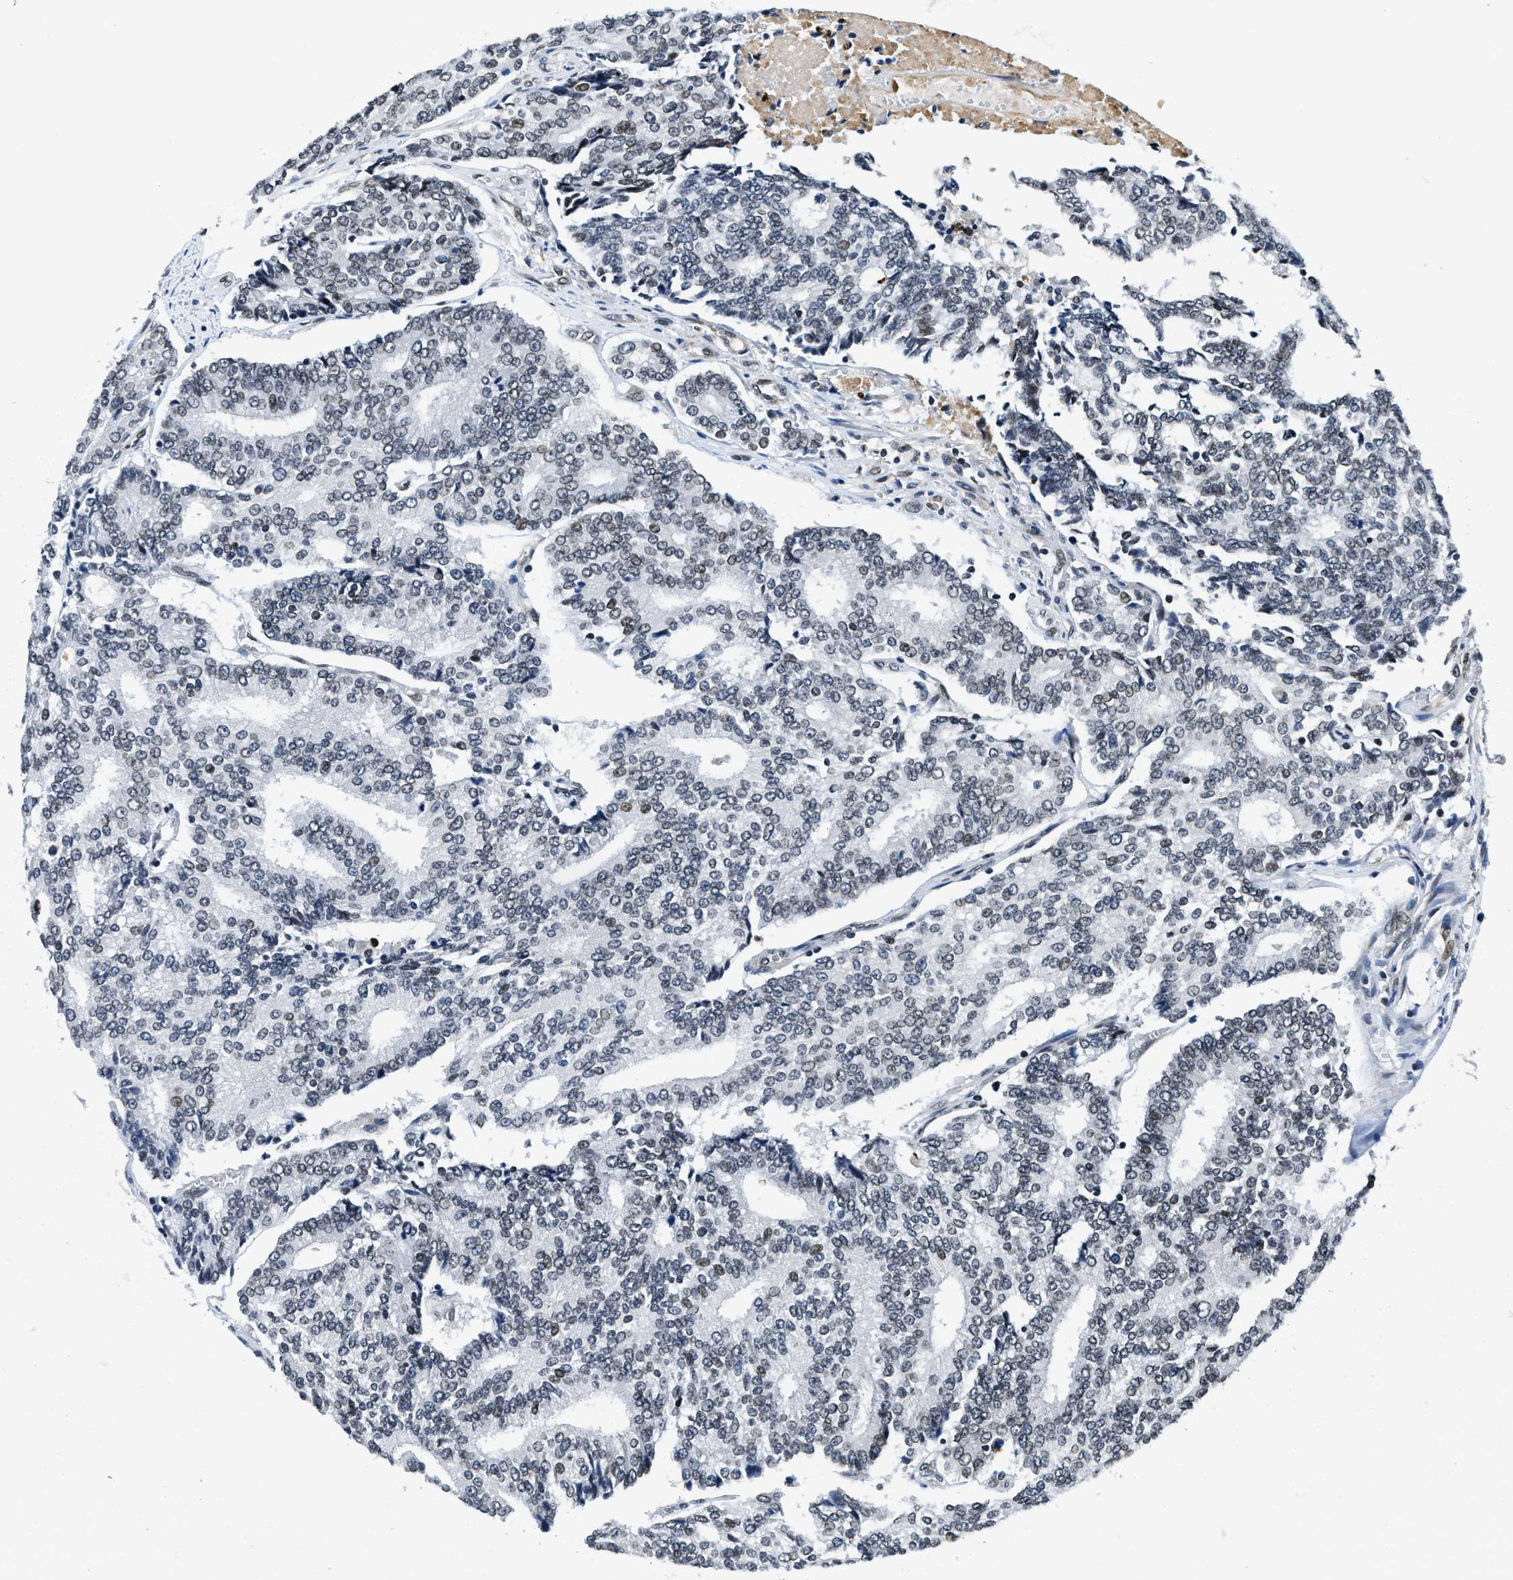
{"staining": {"intensity": "weak", "quantity": "<25%", "location": "nuclear"}, "tissue": "prostate cancer", "cell_type": "Tumor cells", "image_type": "cancer", "snomed": [{"axis": "morphology", "description": "Adenocarcinoma, High grade"}, {"axis": "topography", "description": "Prostate"}], "caption": "Tumor cells are negative for brown protein staining in prostate cancer (high-grade adenocarcinoma).", "gene": "ZC3HC1", "patient": {"sex": "male", "age": 55}}